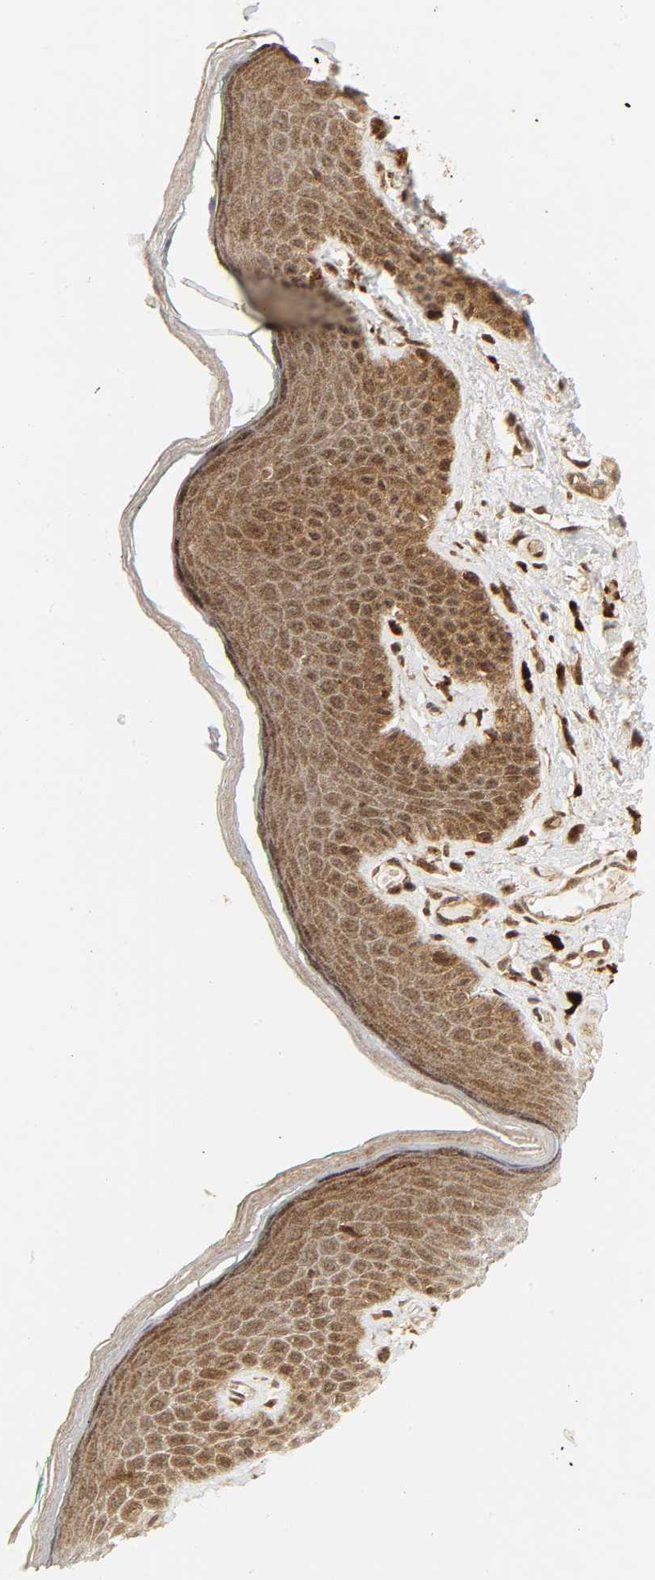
{"staining": {"intensity": "strong", "quantity": ">75%", "location": "cytoplasmic/membranous"}, "tissue": "skin", "cell_type": "Epidermal cells", "image_type": "normal", "snomed": [{"axis": "morphology", "description": "Normal tissue, NOS"}, {"axis": "topography", "description": "Anal"}], "caption": "Normal skin reveals strong cytoplasmic/membranous staining in about >75% of epidermal cells.", "gene": "CHUK", "patient": {"sex": "male", "age": 74}}